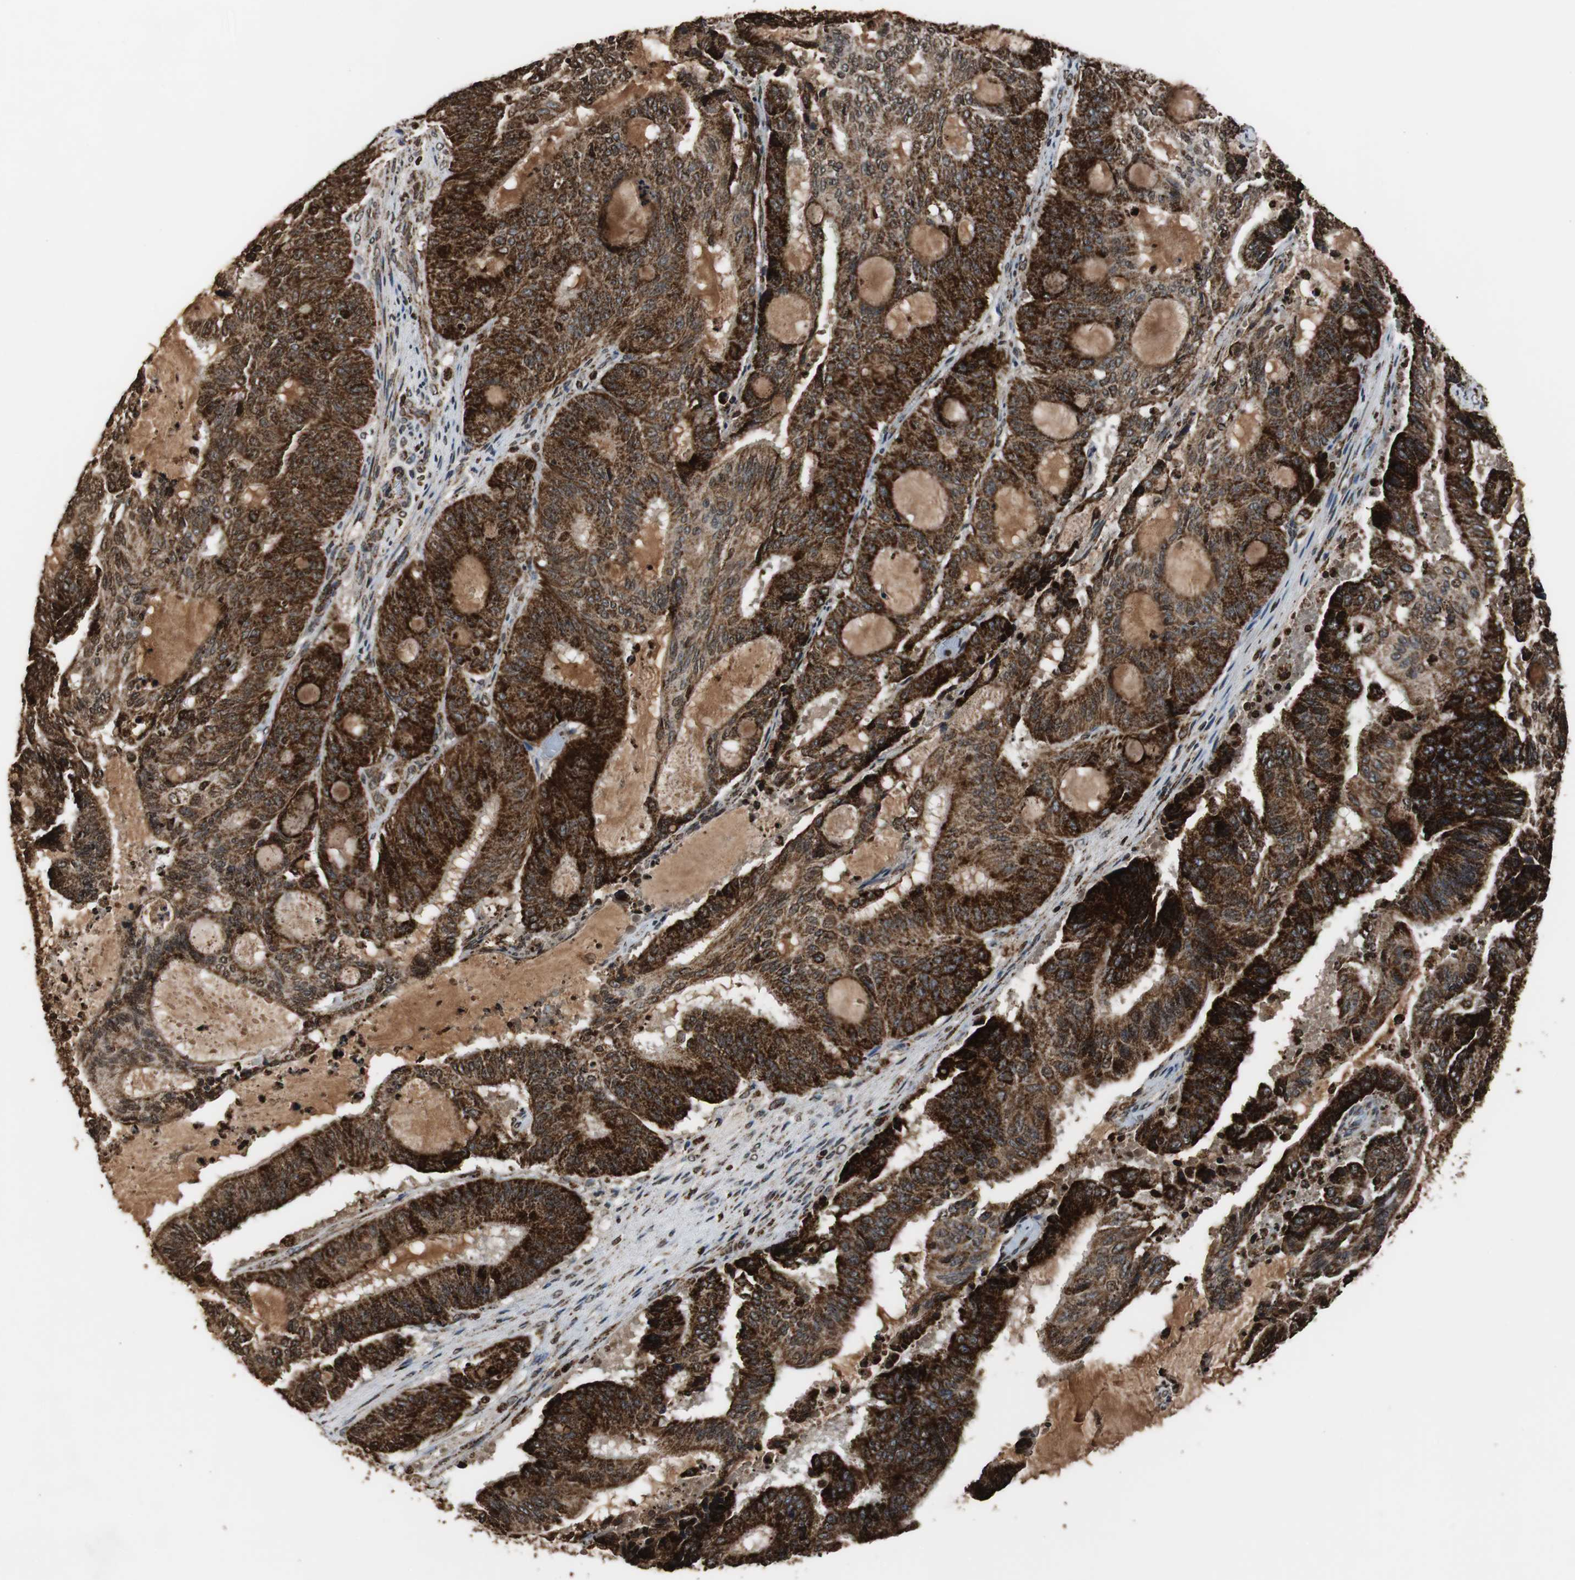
{"staining": {"intensity": "strong", "quantity": ">75%", "location": "cytoplasmic/membranous"}, "tissue": "liver cancer", "cell_type": "Tumor cells", "image_type": "cancer", "snomed": [{"axis": "morphology", "description": "Cholangiocarcinoma"}, {"axis": "topography", "description": "Liver"}], "caption": "A brown stain labels strong cytoplasmic/membranous expression of a protein in cholangiocarcinoma (liver) tumor cells.", "gene": "HSPA9", "patient": {"sex": "female", "age": 73}}